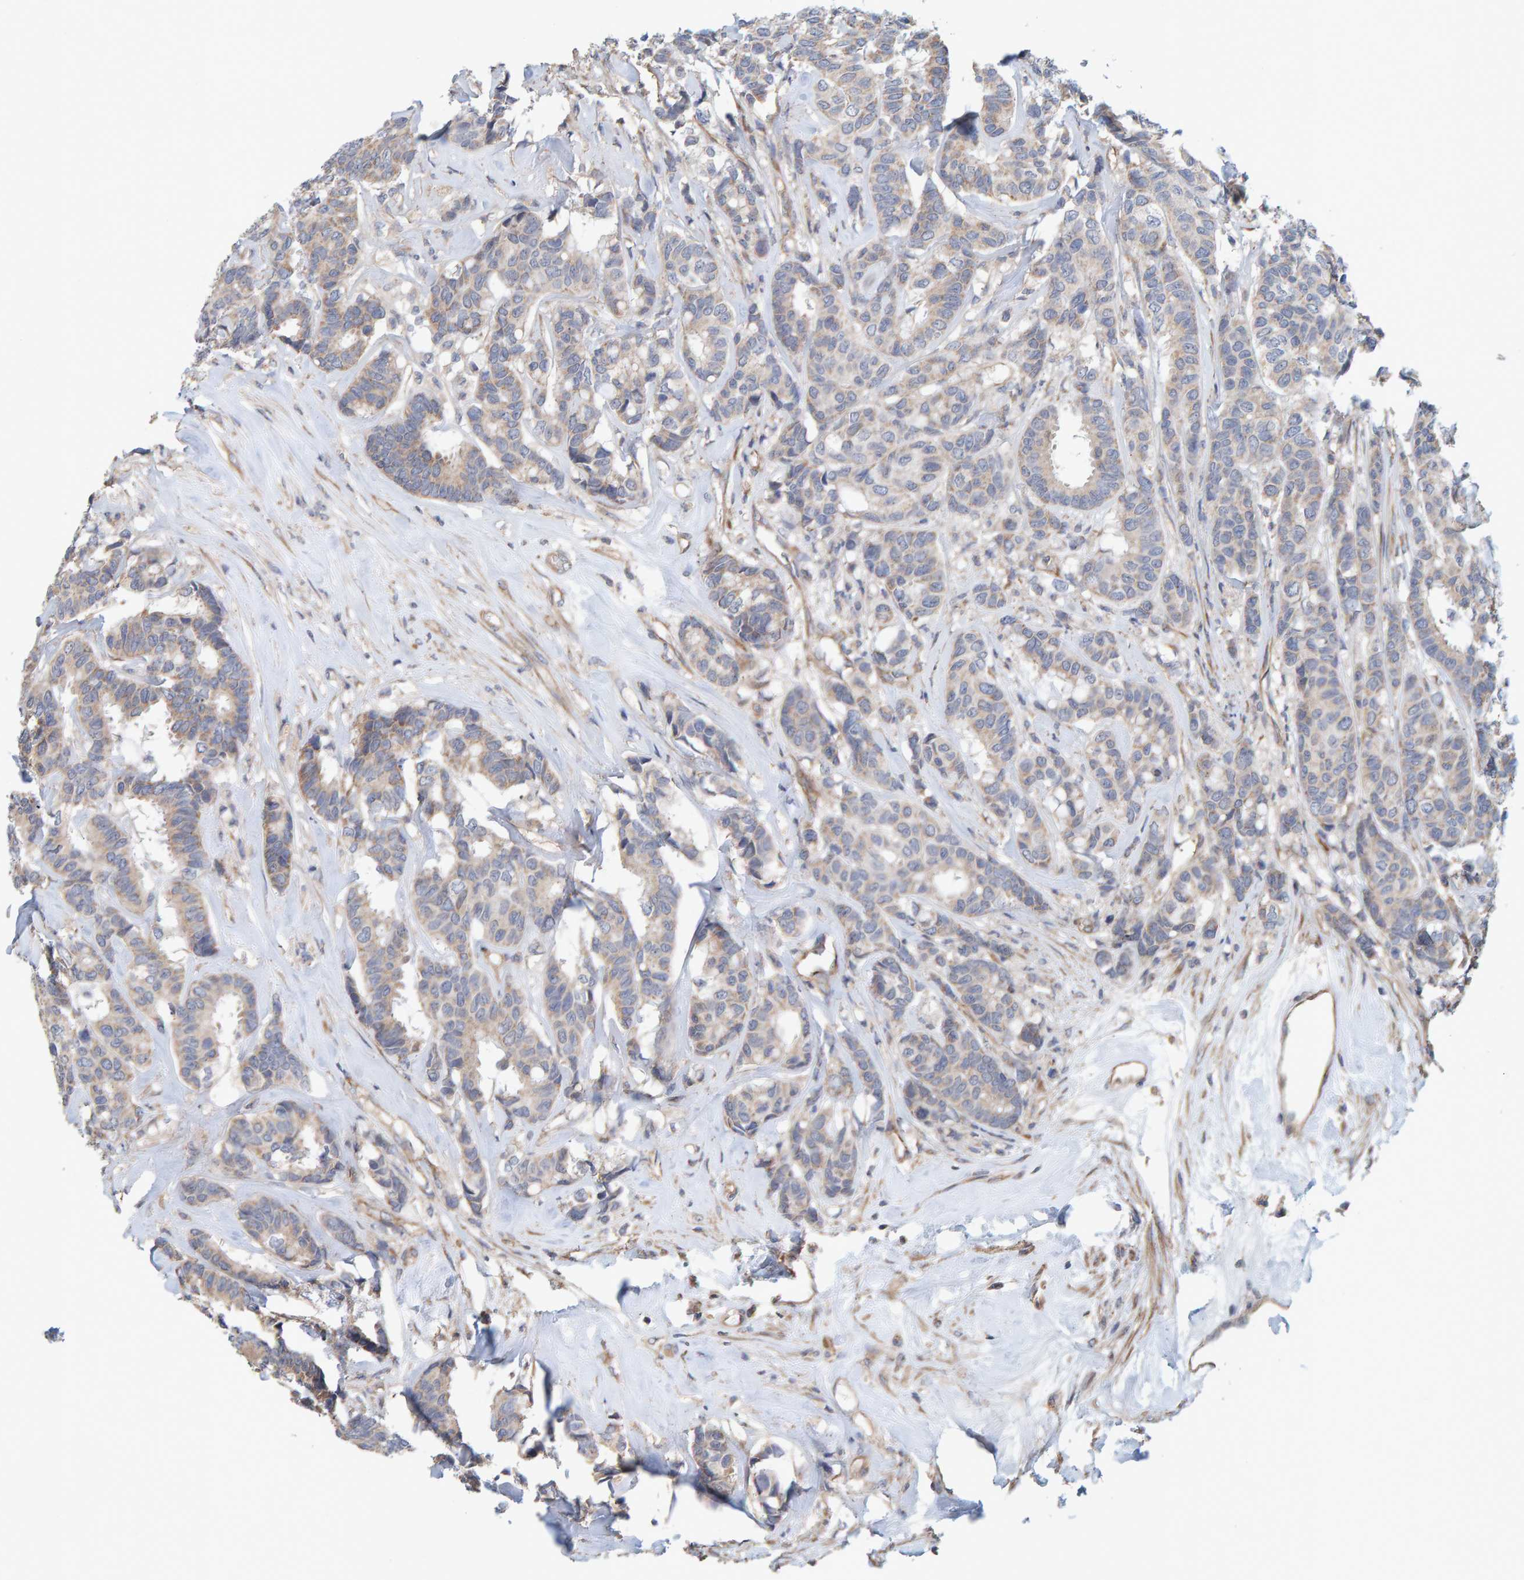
{"staining": {"intensity": "weak", "quantity": "25%-75%", "location": "cytoplasmic/membranous"}, "tissue": "breast cancer", "cell_type": "Tumor cells", "image_type": "cancer", "snomed": [{"axis": "morphology", "description": "Duct carcinoma"}, {"axis": "topography", "description": "Breast"}], "caption": "A histopathology image showing weak cytoplasmic/membranous staining in about 25%-75% of tumor cells in breast cancer (invasive ductal carcinoma), as visualized by brown immunohistochemical staining.", "gene": "RGP1", "patient": {"sex": "female", "age": 87}}